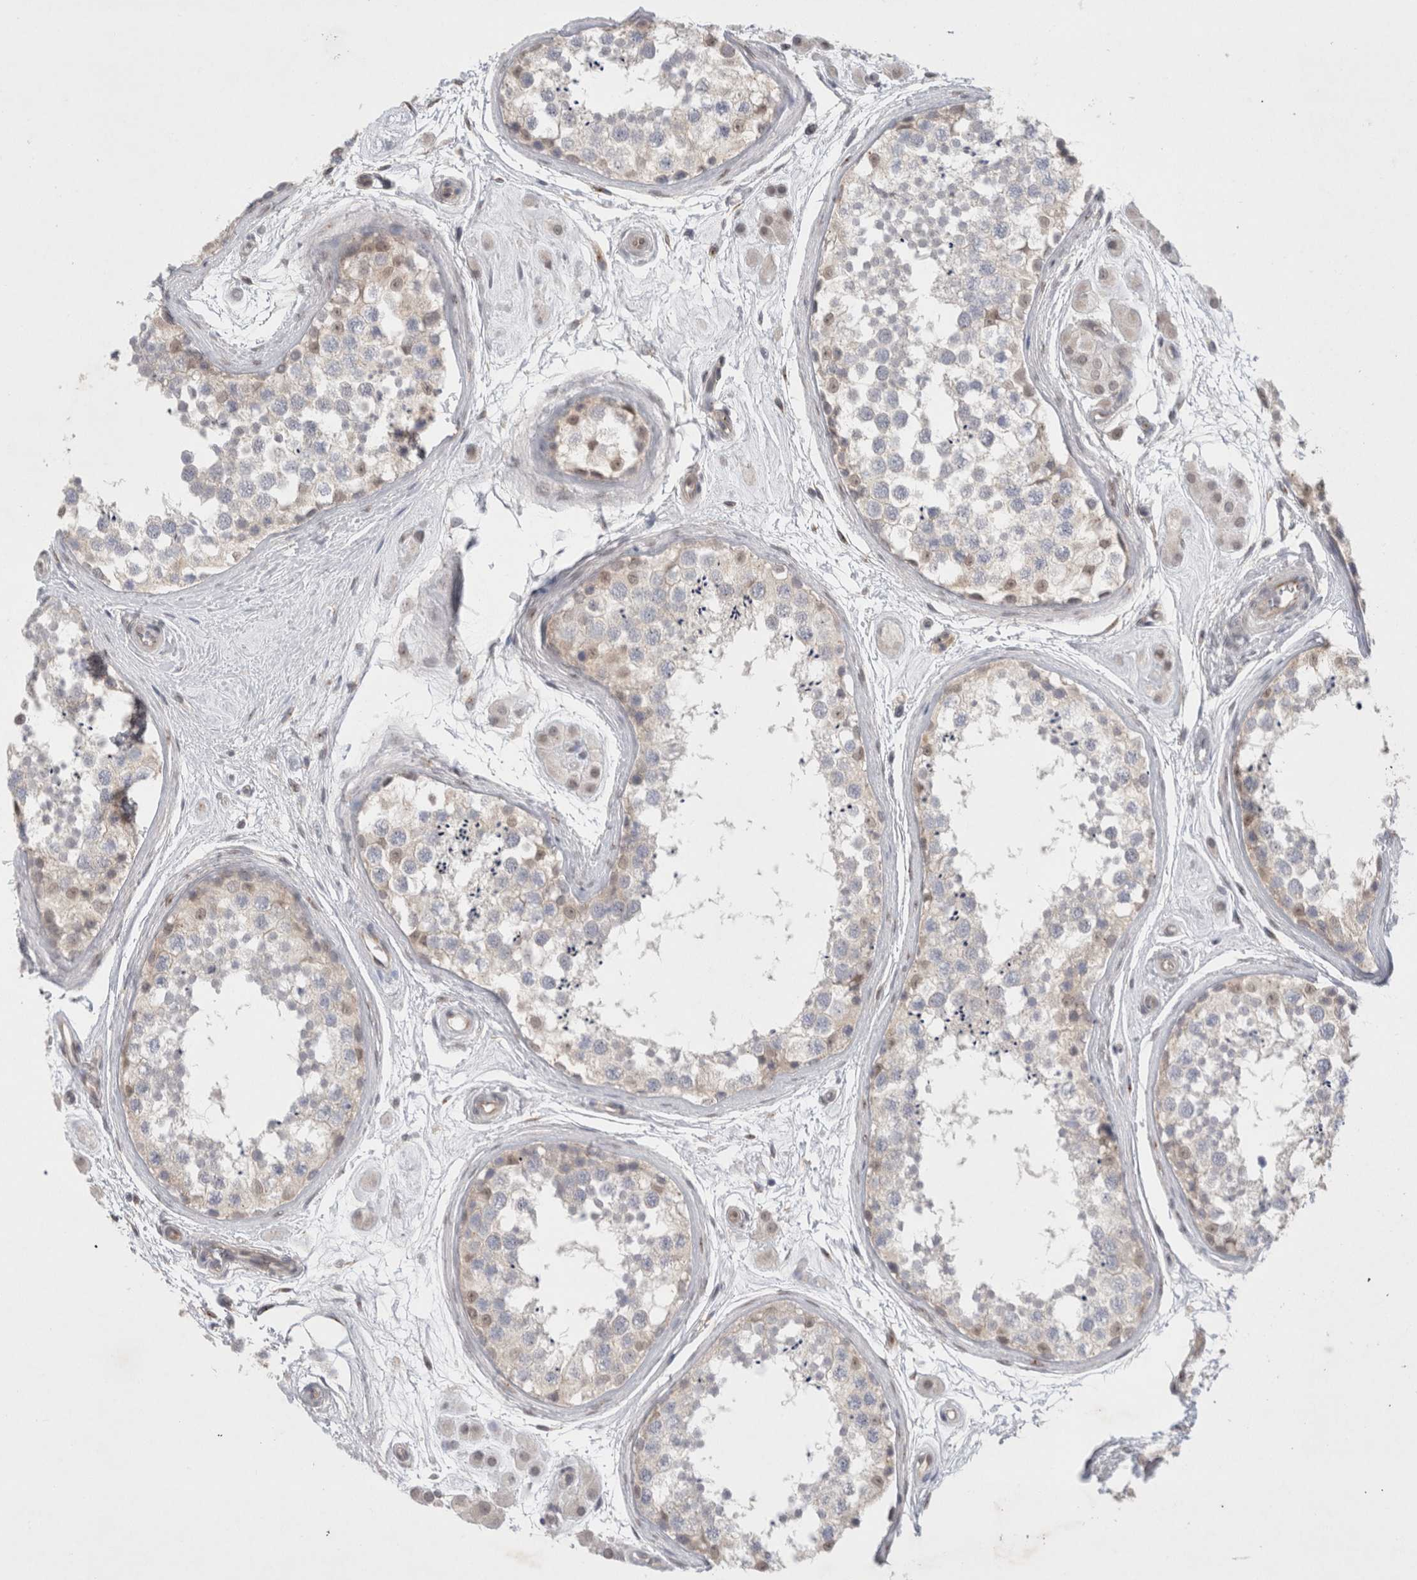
{"staining": {"intensity": "weak", "quantity": "<25%", "location": "cytoplasmic/membranous"}, "tissue": "testis", "cell_type": "Cells in seminiferous ducts", "image_type": "normal", "snomed": [{"axis": "morphology", "description": "Normal tissue, NOS"}, {"axis": "topography", "description": "Testis"}], "caption": "High magnification brightfield microscopy of unremarkable testis stained with DAB (3,3'-diaminobenzidine) (brown) and counterstained with hematoxylin (blue): cells in seminiferous ducts show no significant staining. (IHC, brightfield microscopy, high magnification).", "gene": "BICD2", "patient": {"sex": "male", "age": 56}}